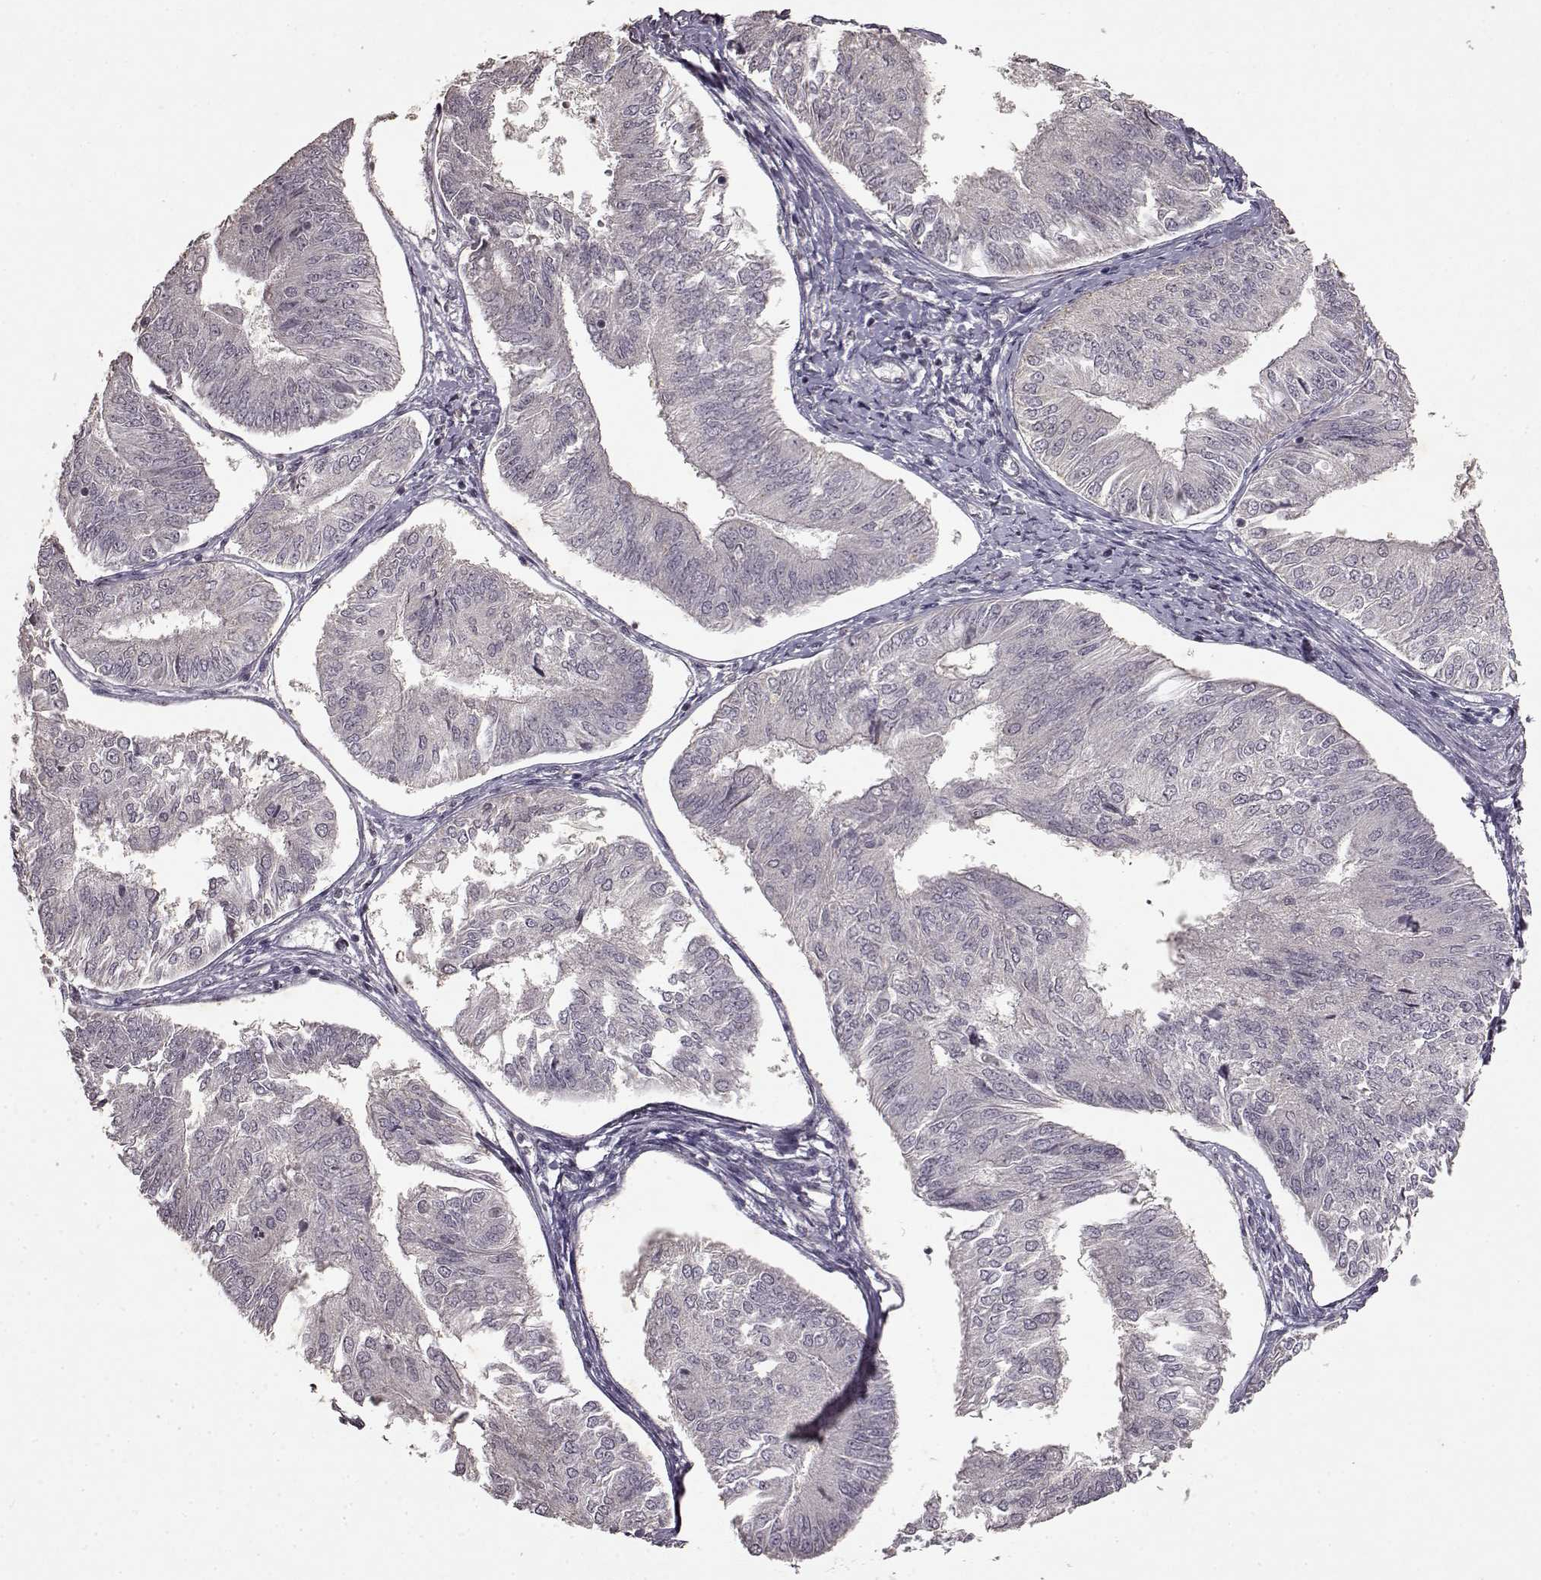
{"staining": {"intensity": "negative", "quantity": "none", "location": "none"}, "tissue": "endometrial cancer", "cell_type": "Tumor cells", "image_type": "cancer", "snomed": [{"axis": "morphology", "description": "Adenocarcinoma, NOS"}, {"axis": "topography", "description": "Endometrium"}], "caption": "This is an IHC image of human endometrial cancer. There is no staining in tumor cells.", "gene": "LHB", "patient": {"sex": "female", "age": 58}}